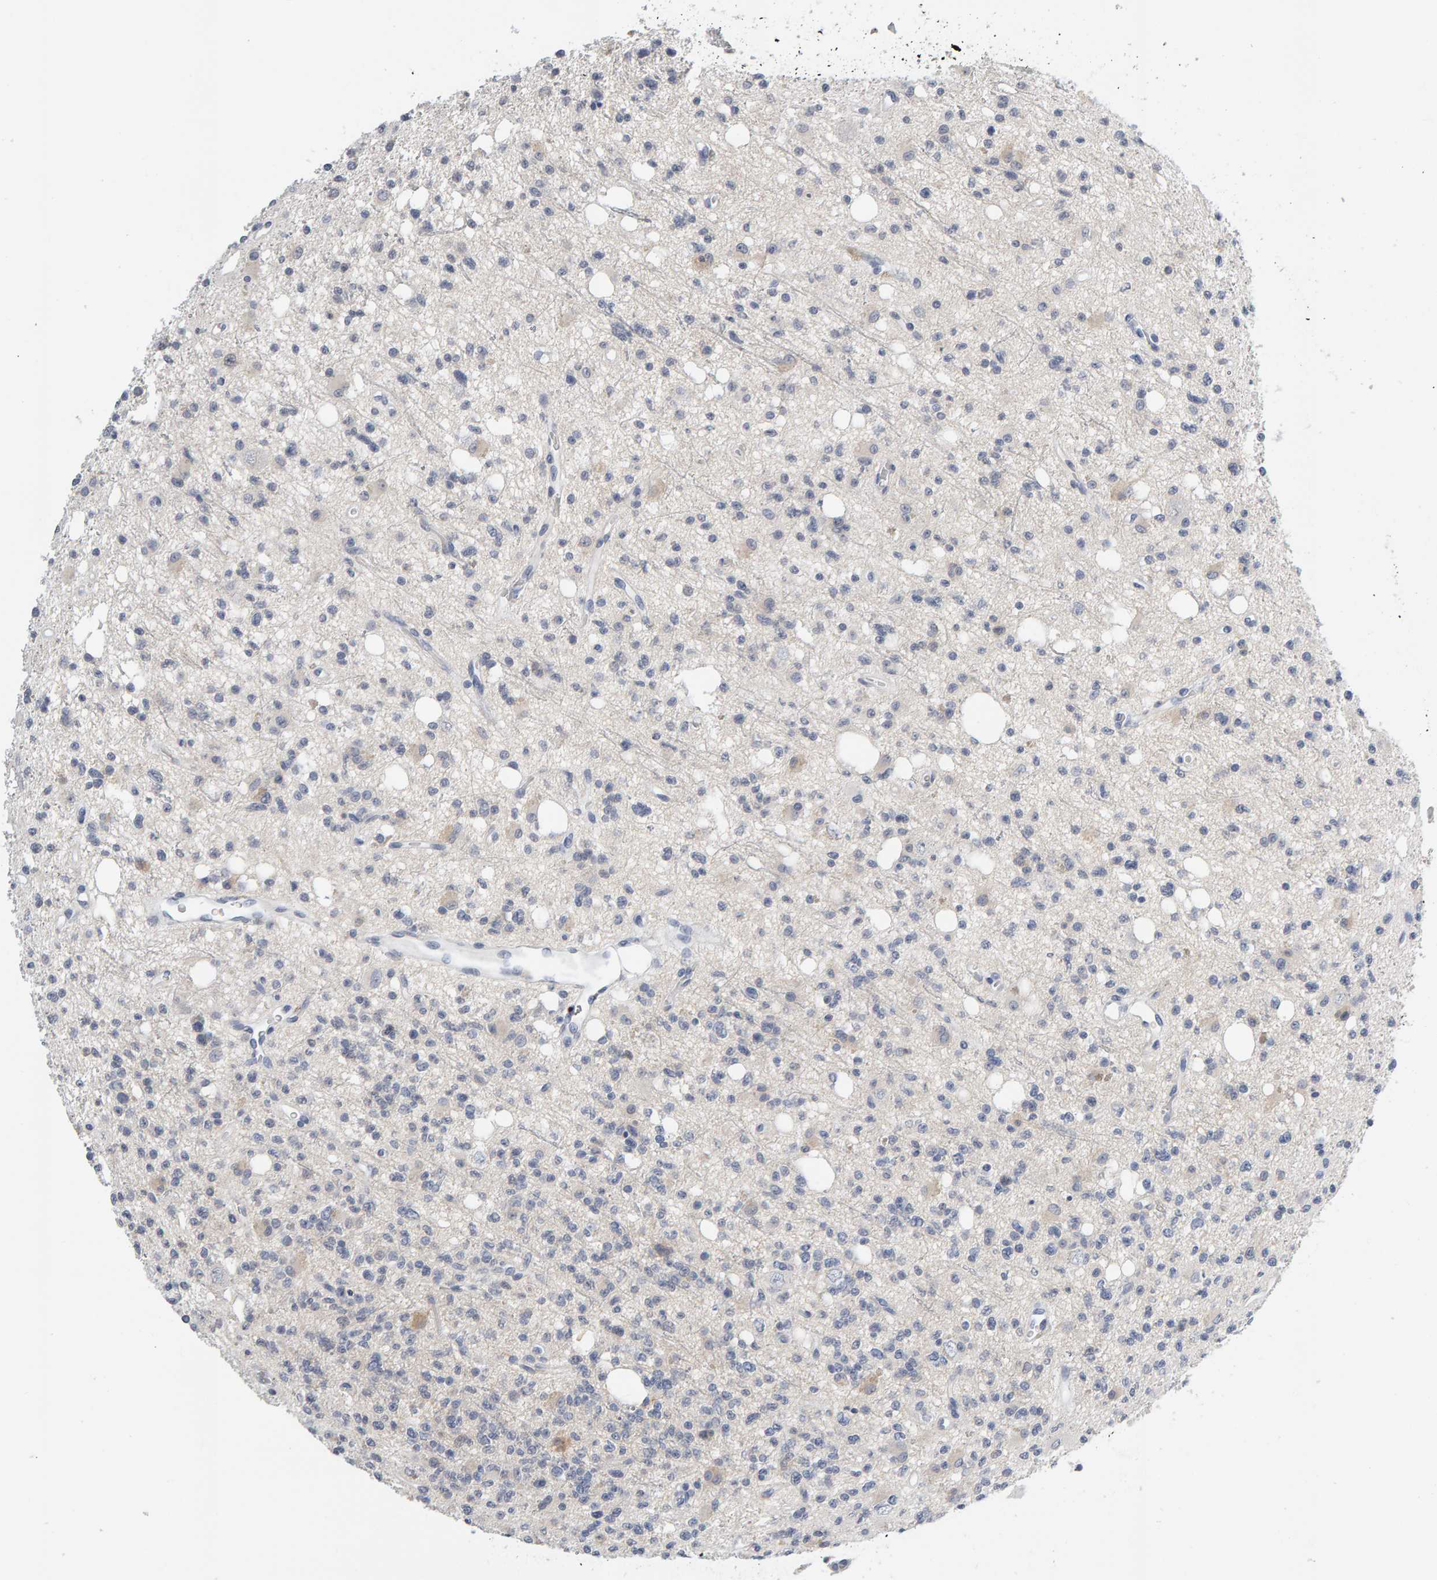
{"staining": {"intensity": "negative", "quantity": "none", "location": "none"}, "tissue": "glioma", "cell_type": "Tumor cells", "image_type": "cancer", "snomed": [{"axis": "morphology", "description": "Glioma, malignant, High grade"}, {"axis": "topography", "description": "Brain"}], "caption": "Image shows no protein staining in tumor cells of malignant high-grade glioma tissue.", "gene": "CTH", "patient": {"sex": "female", "age": 62}}